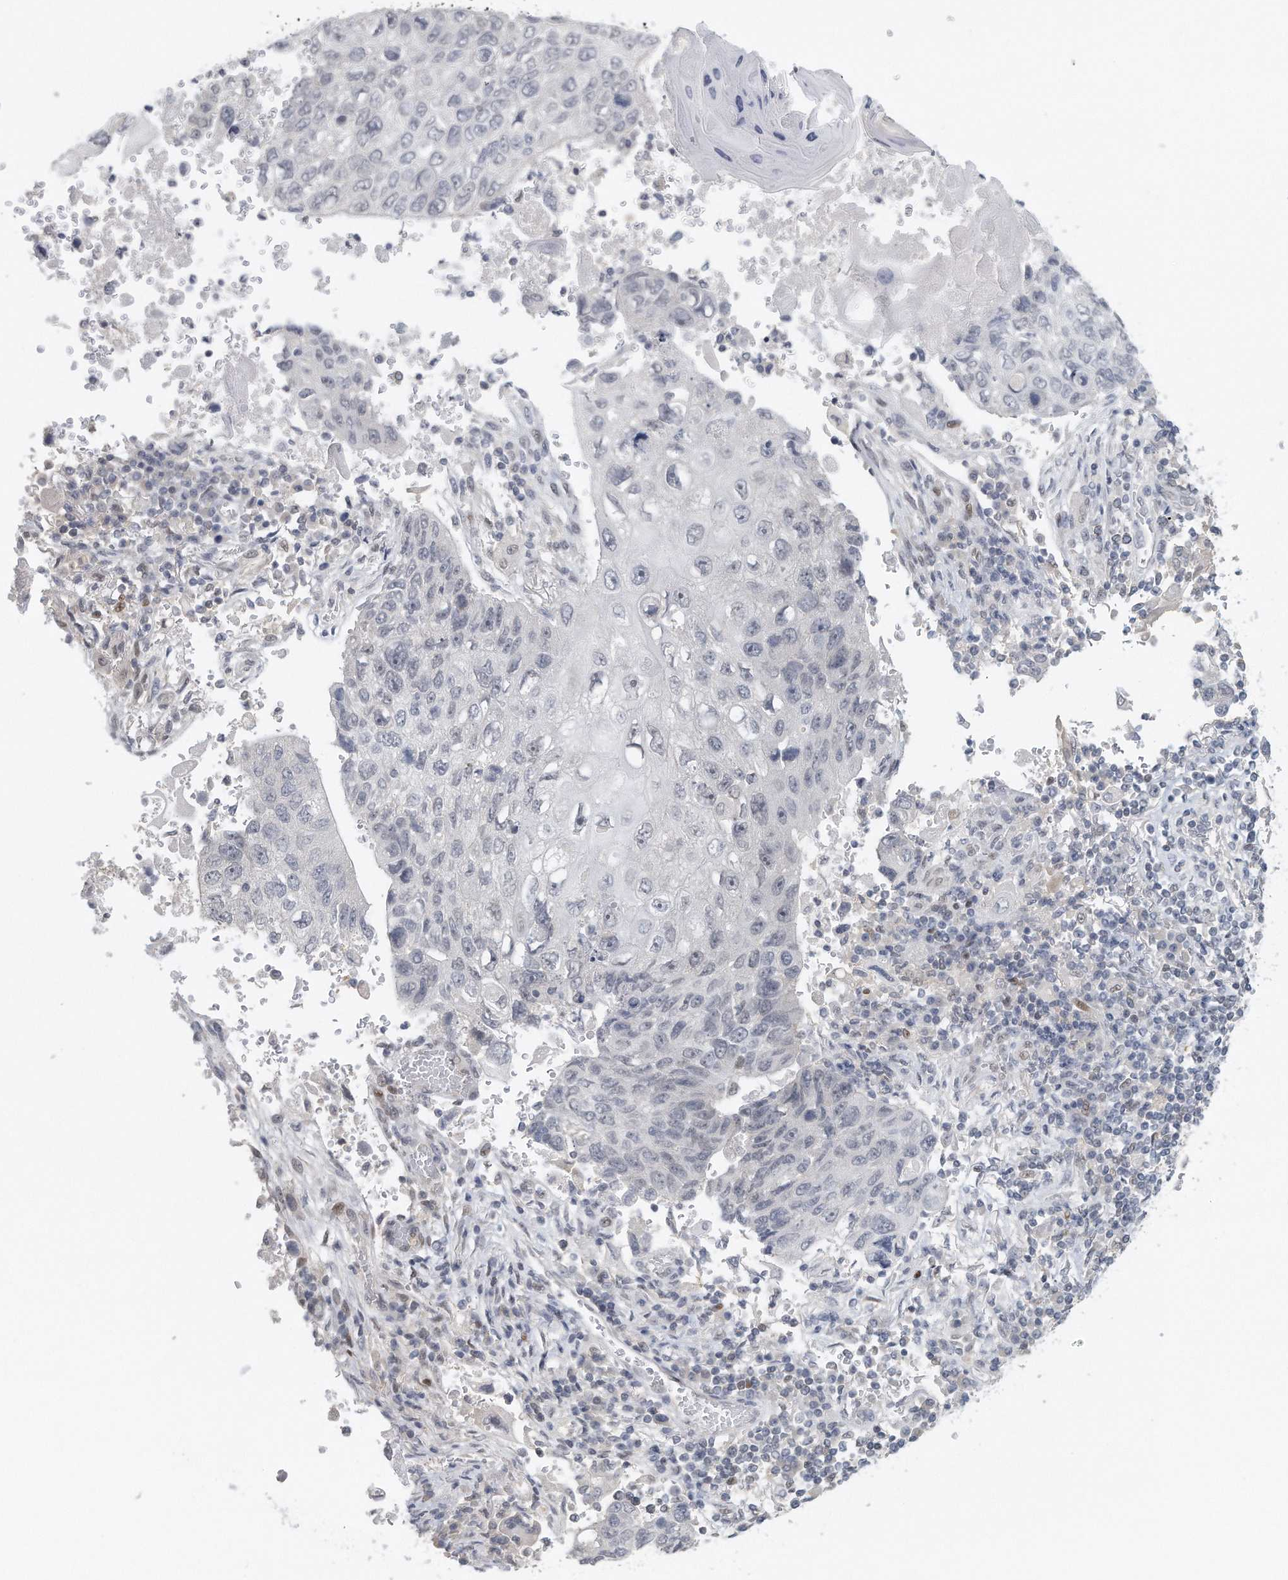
{"staining": {"intensity": "negative", "quantity": "none", "location": "none"}, "tissue": "lung cancer", "cell_type": "Tumor cells", "image_type": "cancer", "snomed": [{"axis": "morphology", "description": "Squamous cell carcinoma, NOS"}, {"axis": "topography", "description": "Lung"}], "caption": "Histopathology image shows no significant protein positivity in tumor cells of lung cancer. The staining was performed using DAB to visualize the protein expression in brown, while the nuclei were stained in blue with hematoxylin (Magnification: 20x).", "gene": "DDX43", "patient": {"sex": "male", "age": 61}}